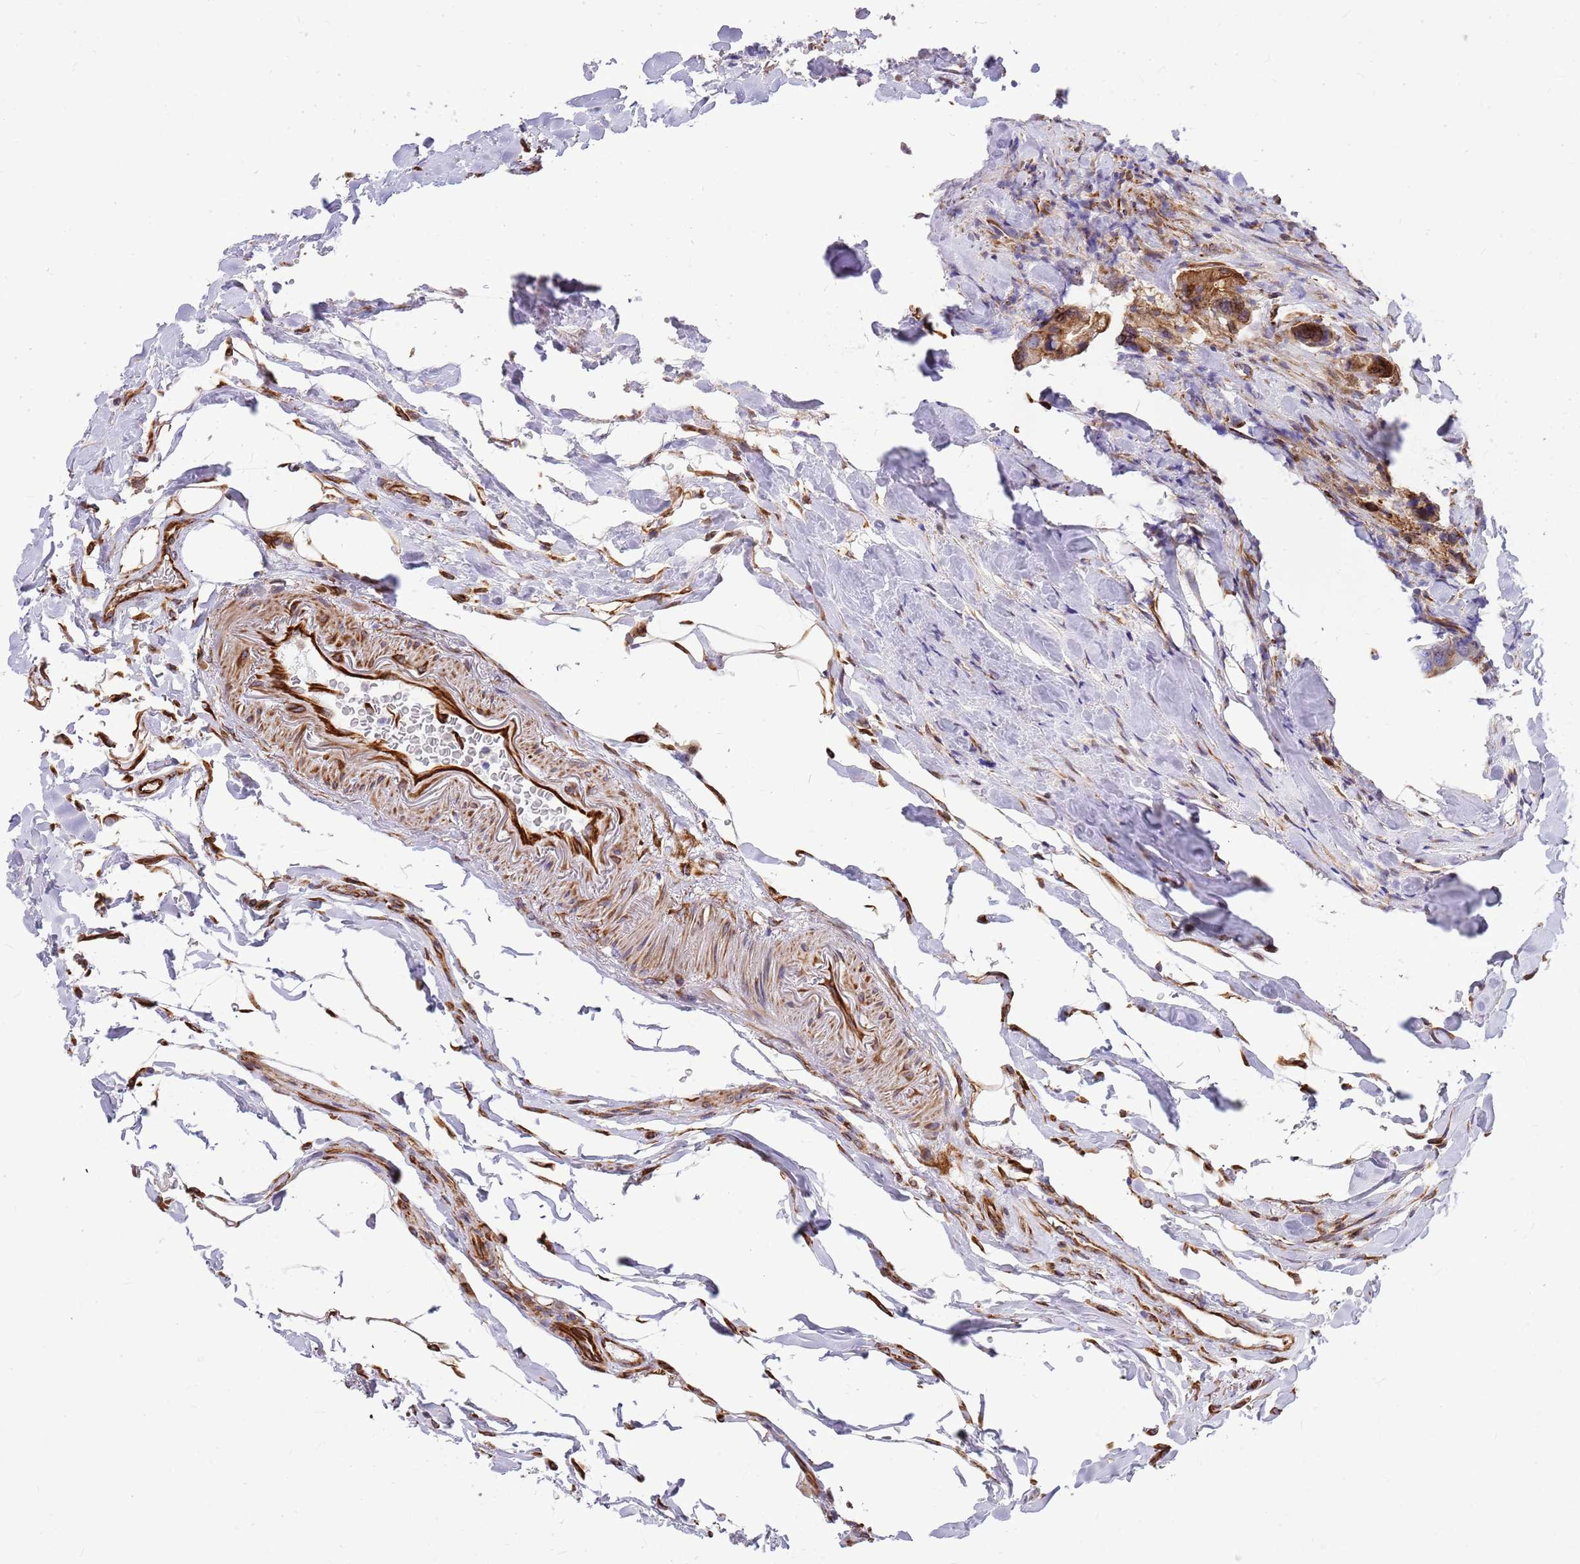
{"staining": {"intensity": "strong", "quantity": "25%-75%", "location": "cytoplasmic/membranous"}, "tissue": "colon", "cell_type": "Endothelial cells", "image_type": "normal", "snomed": [{"axis": "morphology", "description": "Normal tissue, NOS"}, {"axis": "topography", "description": "Colon"}], "caption": "High-power microscopy captured an immunohistochemistry (IHC) image of benign colon, revealing strong cytoplasmic/membranous positivity in about 25%-75% of endothelial cells.", "gene": "ZDHHC1", "patient": {"sex": "female", "age": 79}}